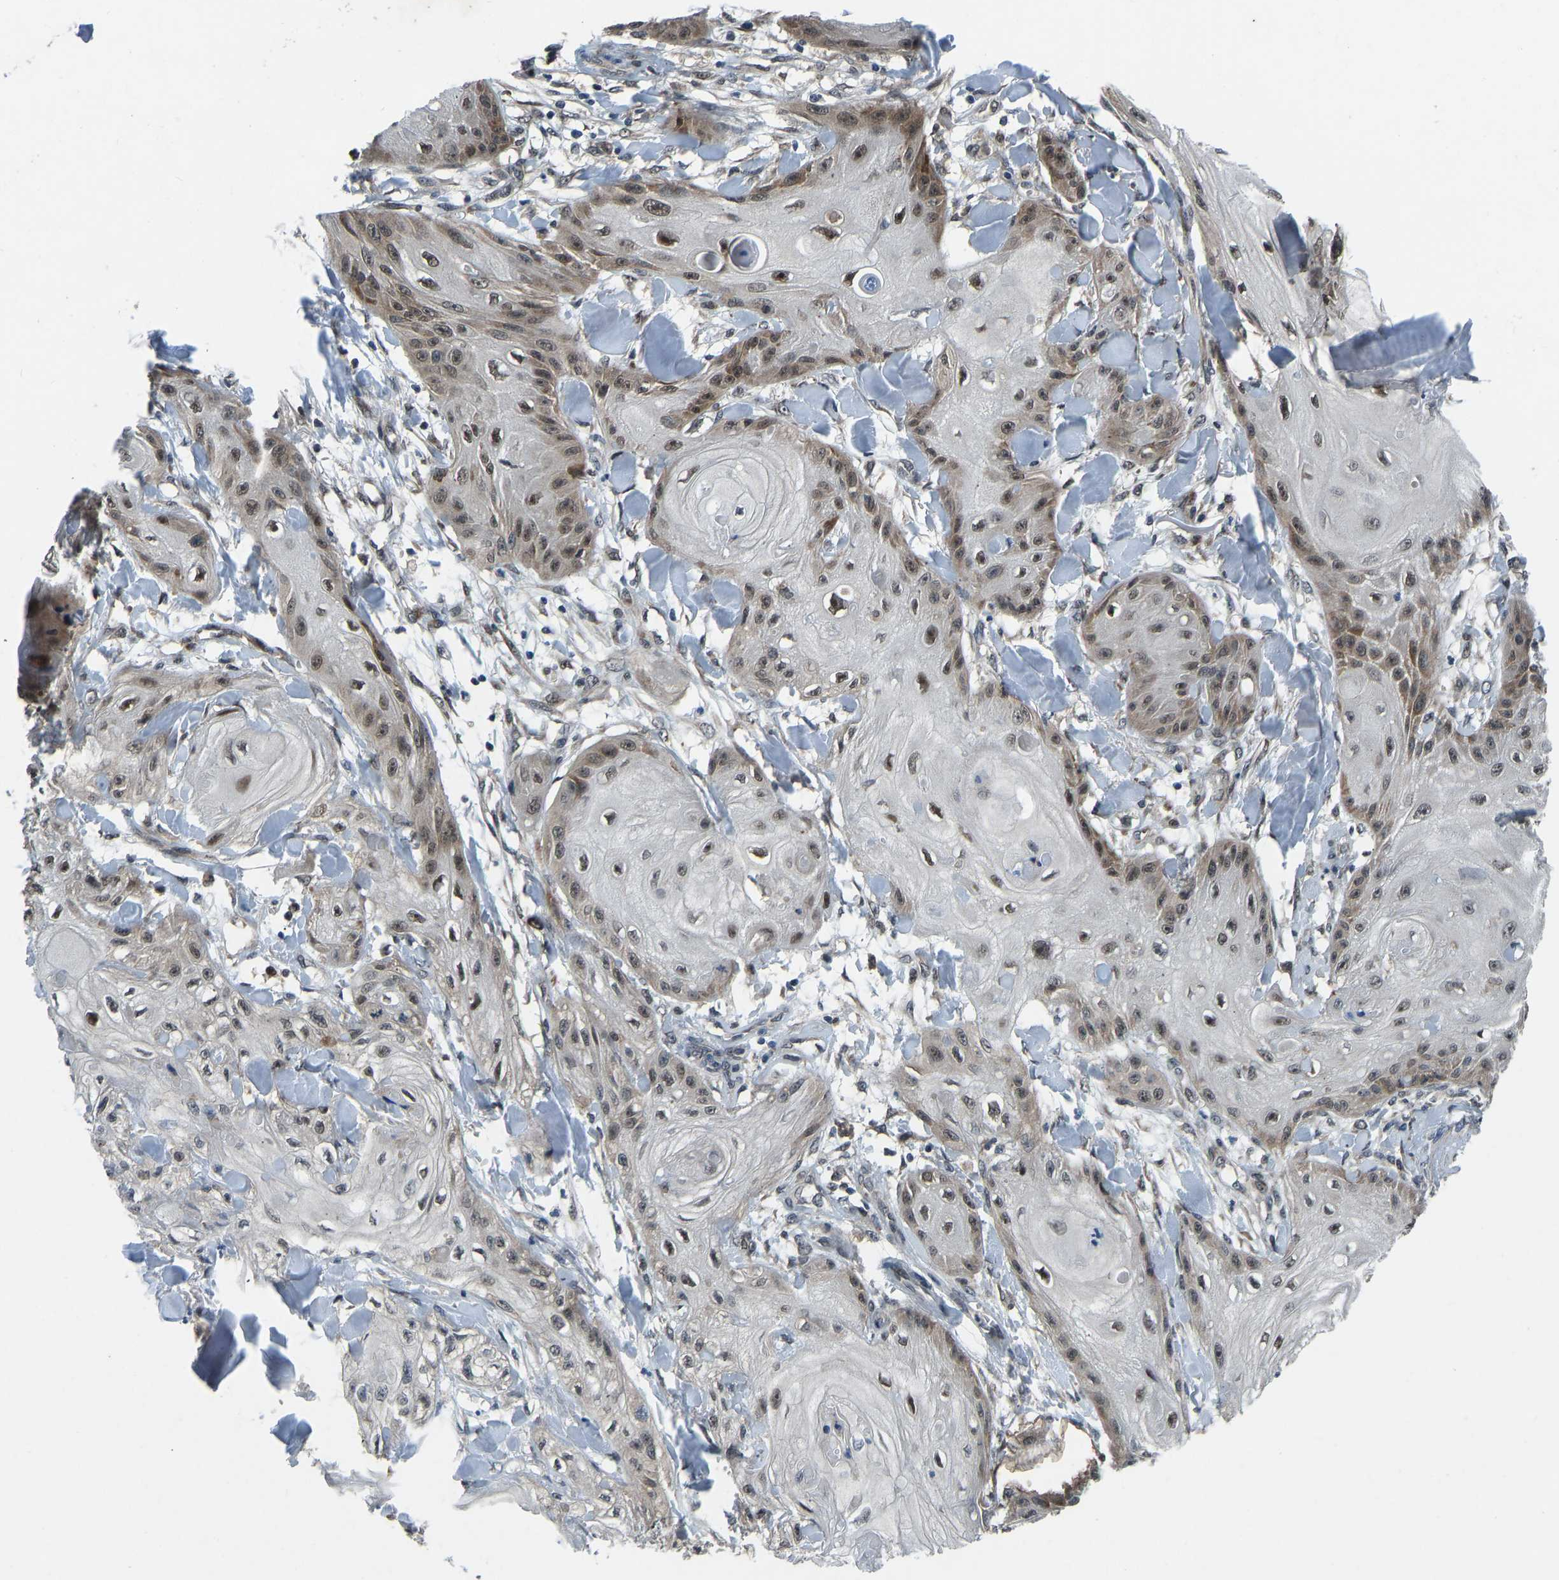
{"staining": {"intensity": "moderate", "quantity": ">75%", "location": "cytoplasmic/membranous,nuclear"}, "tissue": "skin cancer", "cell_type": "Tumor cells", "image_type": "cancer", "snomed": [{"axis": "morphology", "description": "Squamous cell carcinoma, NOS"}, {"axis": "topography", "description": "Skin"}], "caption": "Tumor cells exhibit moderate cytoplasmic/membranous and nuclear positivity in approximately >75% of cells in skin cancer.", "gene": "RLIM", "patient": {"sex": "male", "age": 74}}